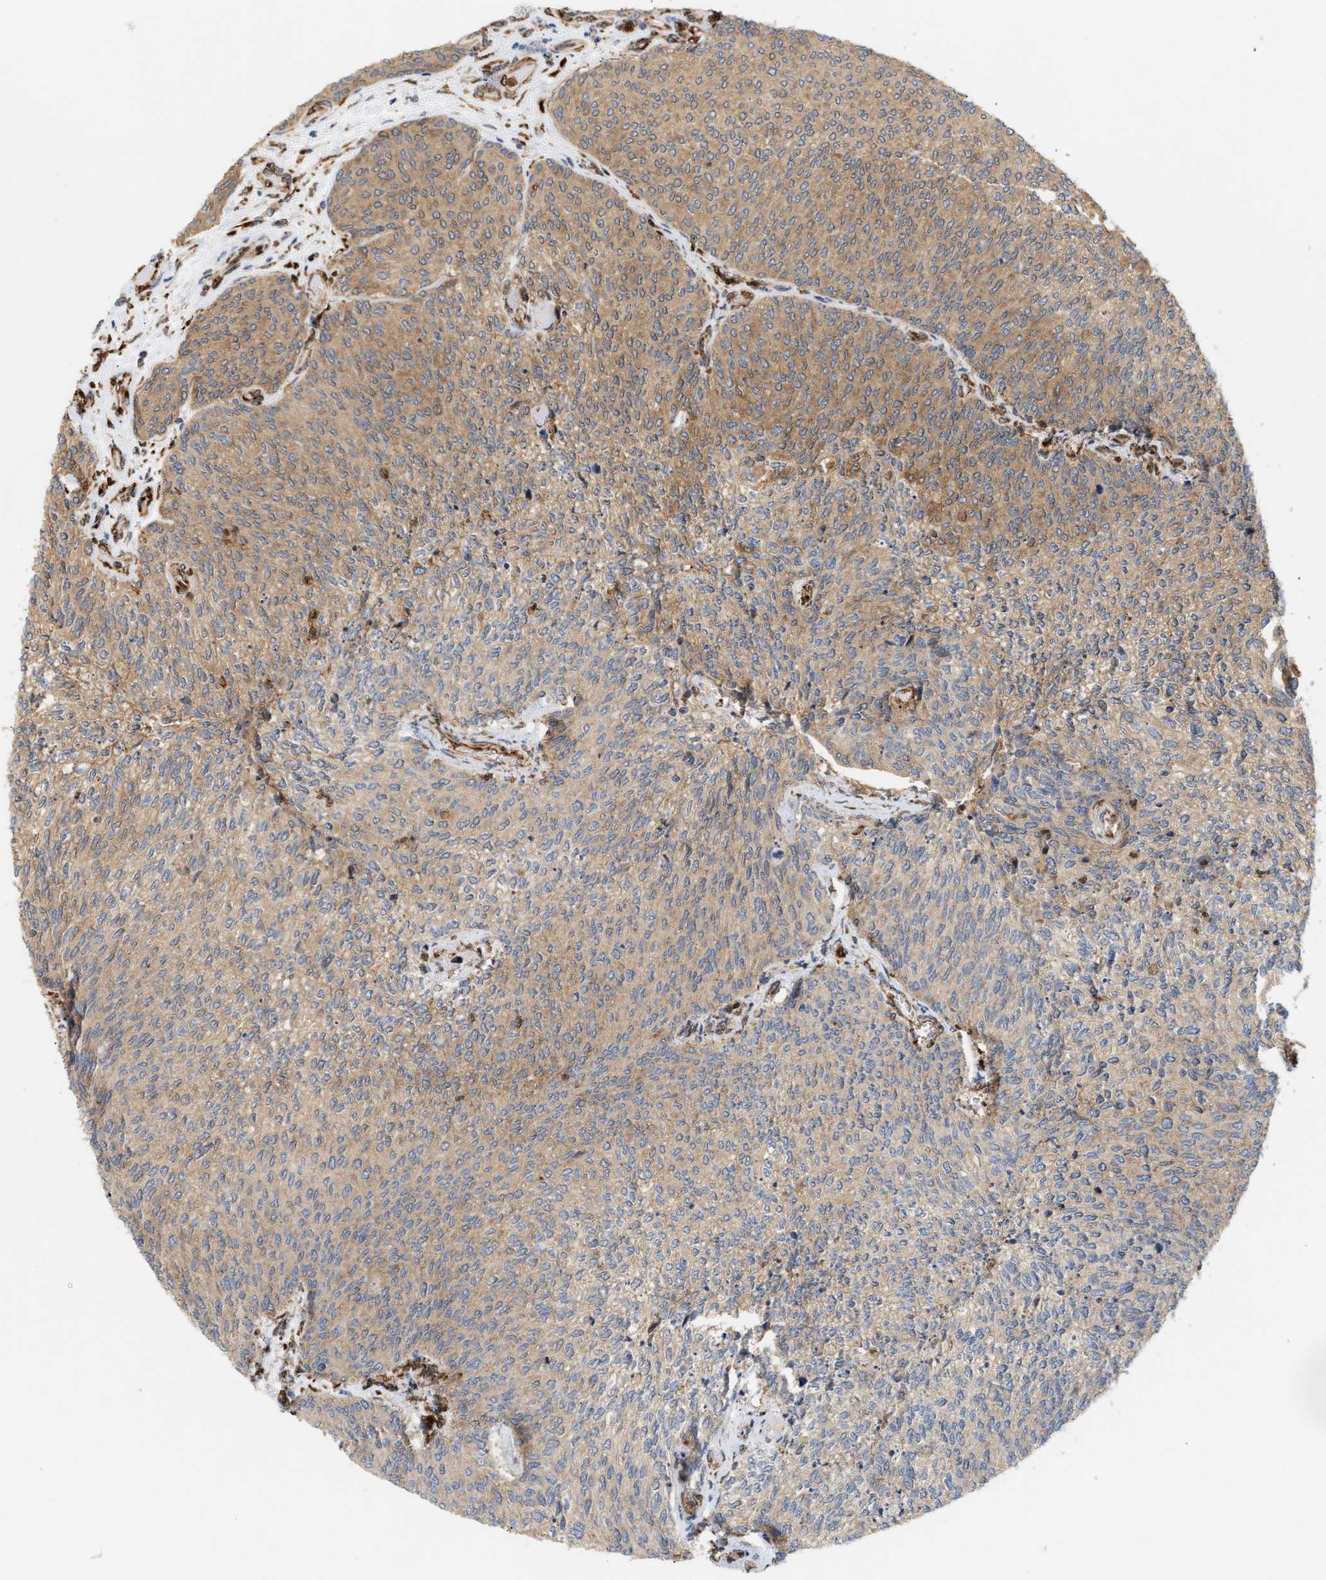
{"staining": {"intensity": "moderate", "quantity": ">75%", "location": "cytoplasmic/membranous"}, "tissue": "urothelial cancer", "cell_type": "Tumor cells", "image_type": "cancer", "snomed": [{"axis": "morphology", "description": "Urothelial carcinoma, Low grade"}, {"axis": "topography", "description": "Urinary bladder"}], "caption": "Immunohistochemical staining of human urothelial cancer shows medium levels of moderate cytoplasmic/membranous protein staining in approximately >75% of tumor cells.", "gene": "PLCD1", "patient": {"sex": "female", "age": 79}}